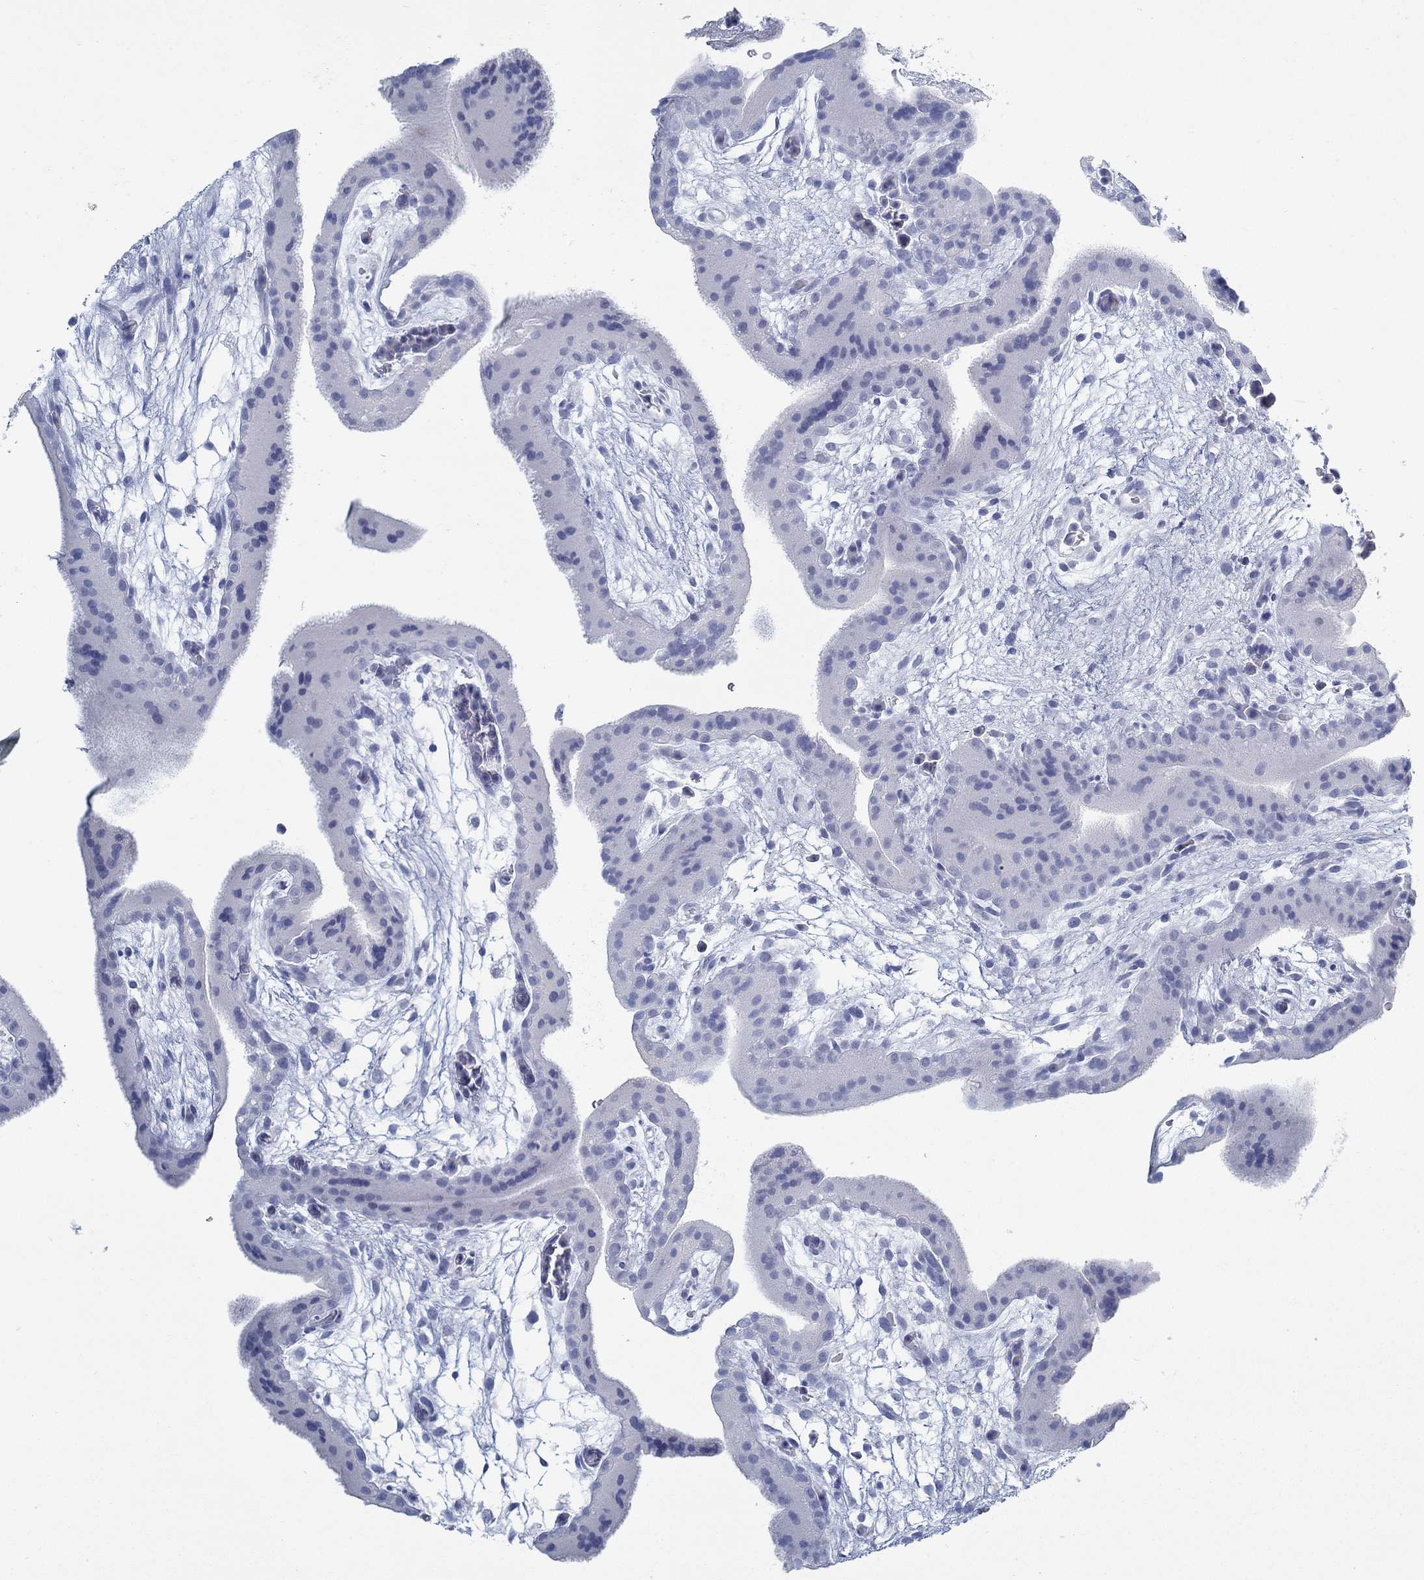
{"staining": {"intensity": "negative", "quantity": "none", "location": "none"}, "tissue": "placenta", "cell_type": "Decidual cells", "image_type": "normal", "snomed": [{"axis": "morphology", "description": "Normal tissue, NOS"}, {"axis": "topography", "description": "Placenta"}], "caption": "DAB (3,3'-diaminobenzidine) immunohistochemical staining of unremarkable human placenta displays no significant expression in decidual cells.", "gene": "PAX9", "patient": {"sex": "female", "age": 19}}